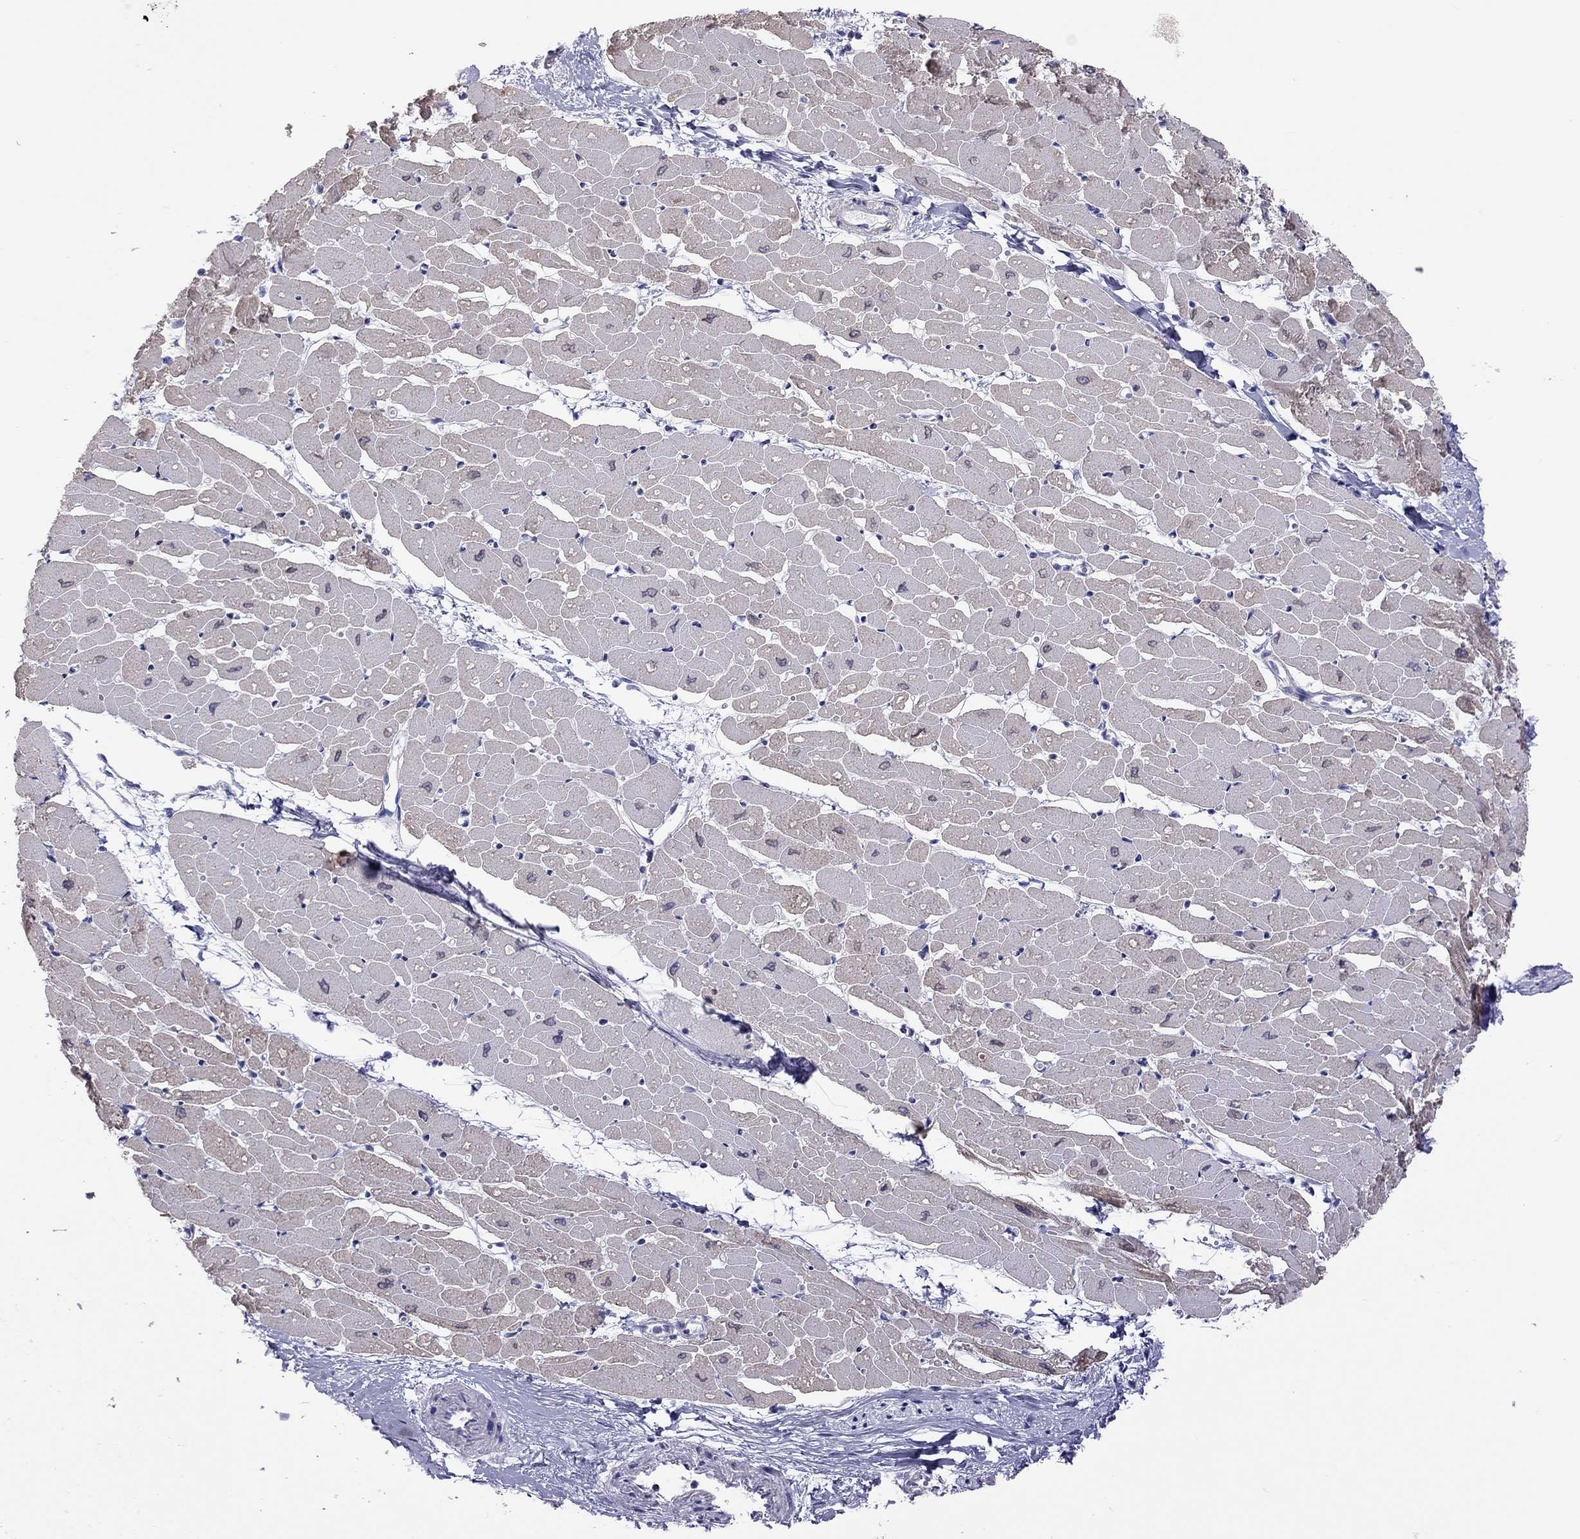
{"staining": {"intensity": "moderate", "quantity": "<25%", "location": "cytoplasmic/membranous"}, "tissue": "heart muscle", "cell_type": "Cardiomyocytes", "image_type": "normal", "snomed": [{"axis": "morphology", "description": "Normal tissue, NOS"}, {"axis": "topography", "description": "Heart"}], "caption": "A photomicrograph of heart muscle stained for a protein demonstrates moderate cytoplasmic/membranous brown staining in cardiomyocytes. (brown staining indicates protein expression, while blue staining denotes nuclei).", "gene": "STAG3", "patient": {"sex": "male", "age": 57}}